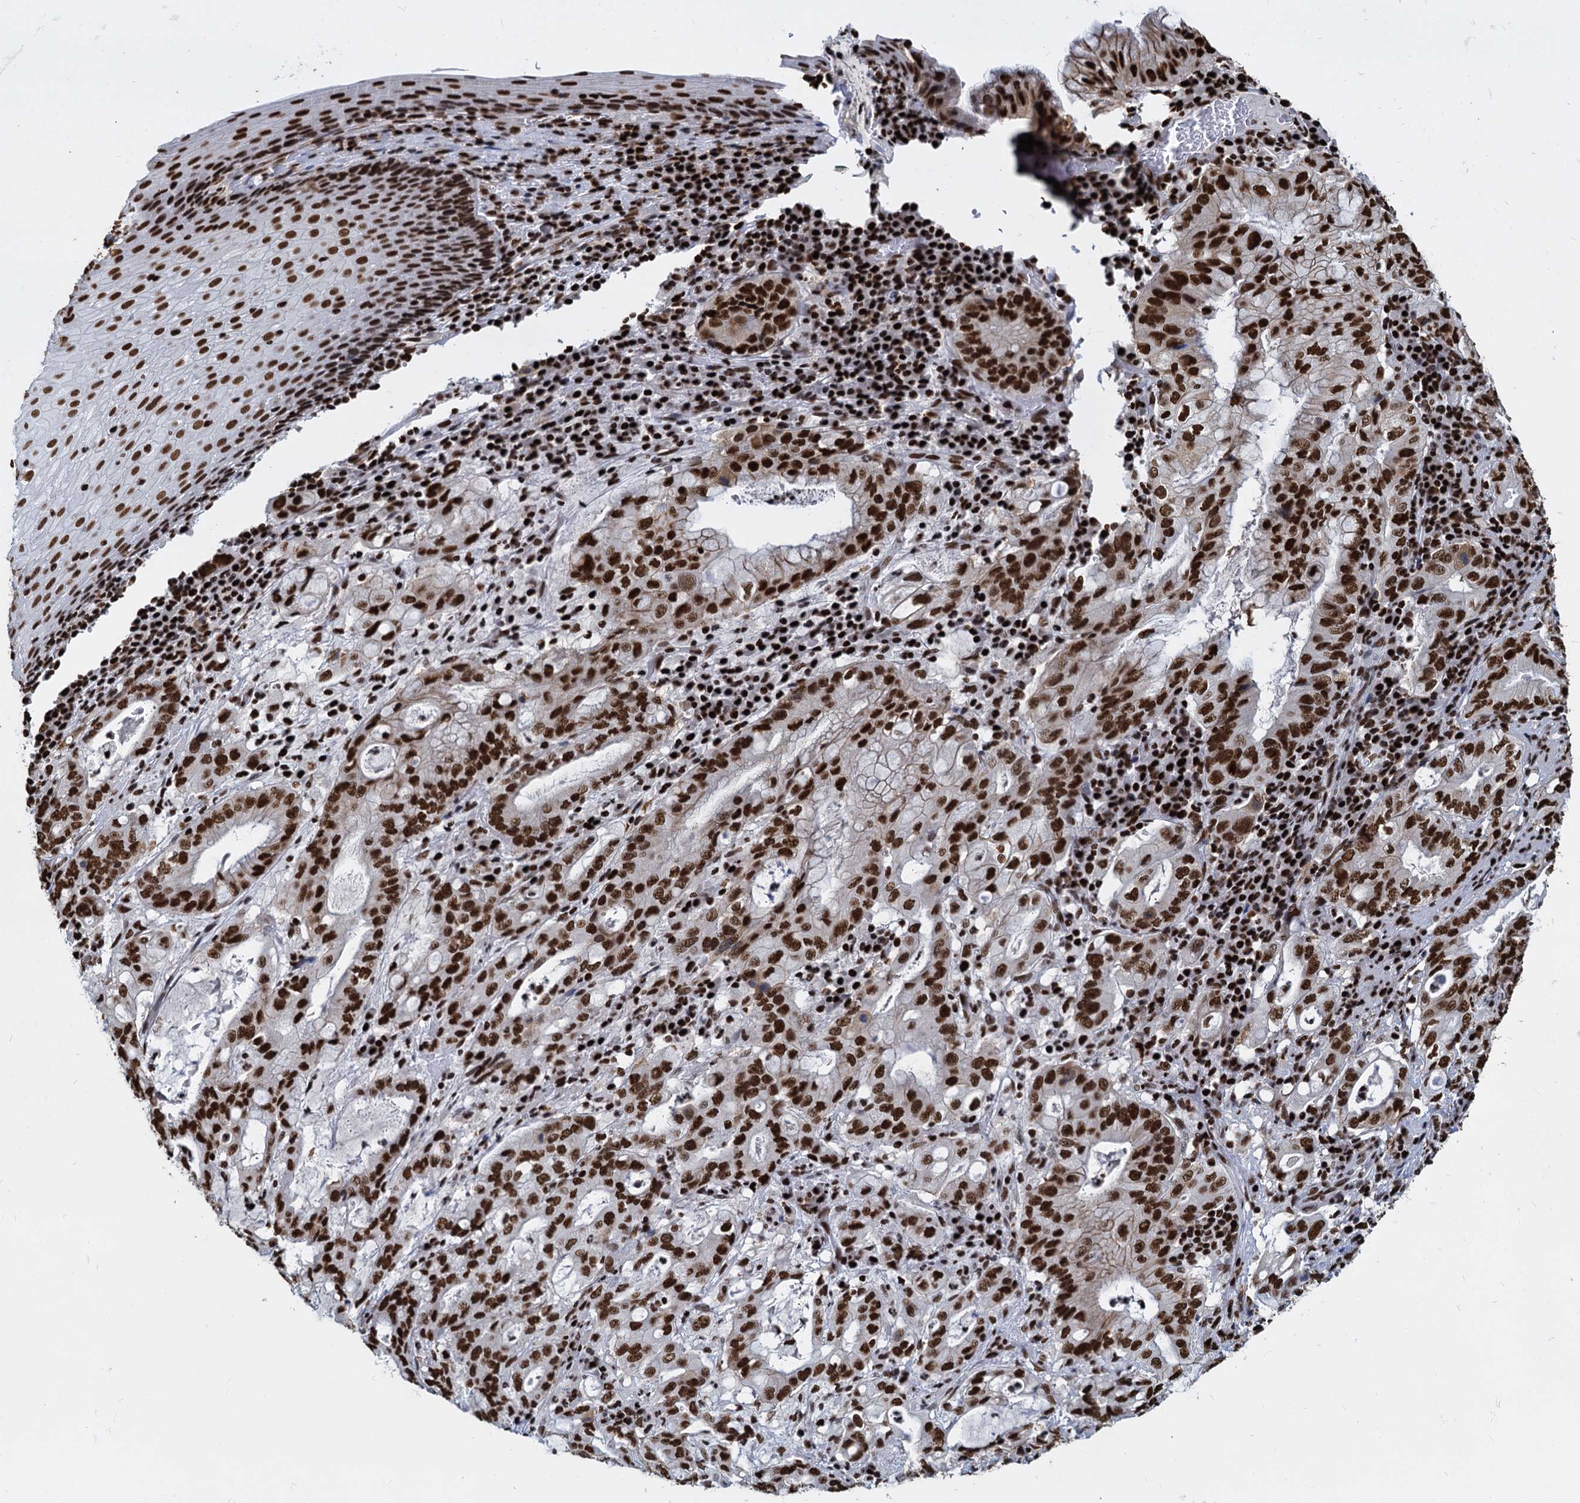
{"staining": {"intensity": "strong", "quantity": ">75%", "location": "nuclear"}, "tissue": "stomach cancer", "cell_type": "Tumor cells", "image_type": "cancer", "snomed": [{"axis": "morphology", "description": "Normal tissue, NOS"}, {"axis": "morphology", "description": "Adenocarcinoma, NOS"}, {"axis": "topography", "description": "Esophagus"}, {"axis": "topography", "description": "Stomach, upper"}, {"axis": "topography", "description": "Peripheral nerve tissue"}], "caption": "Protein expression analysis of human stomach adenocarcinoma reveals strong nuclear staining in about >75% of tumor cells. The staining was performed using DAB to visualize the protein expression in brown, while the nuclei were stained in blue with hematoxylin (Magnification: 20x).", "gene": "DCPS", "patient": {"sex": "male", "age": 62}}